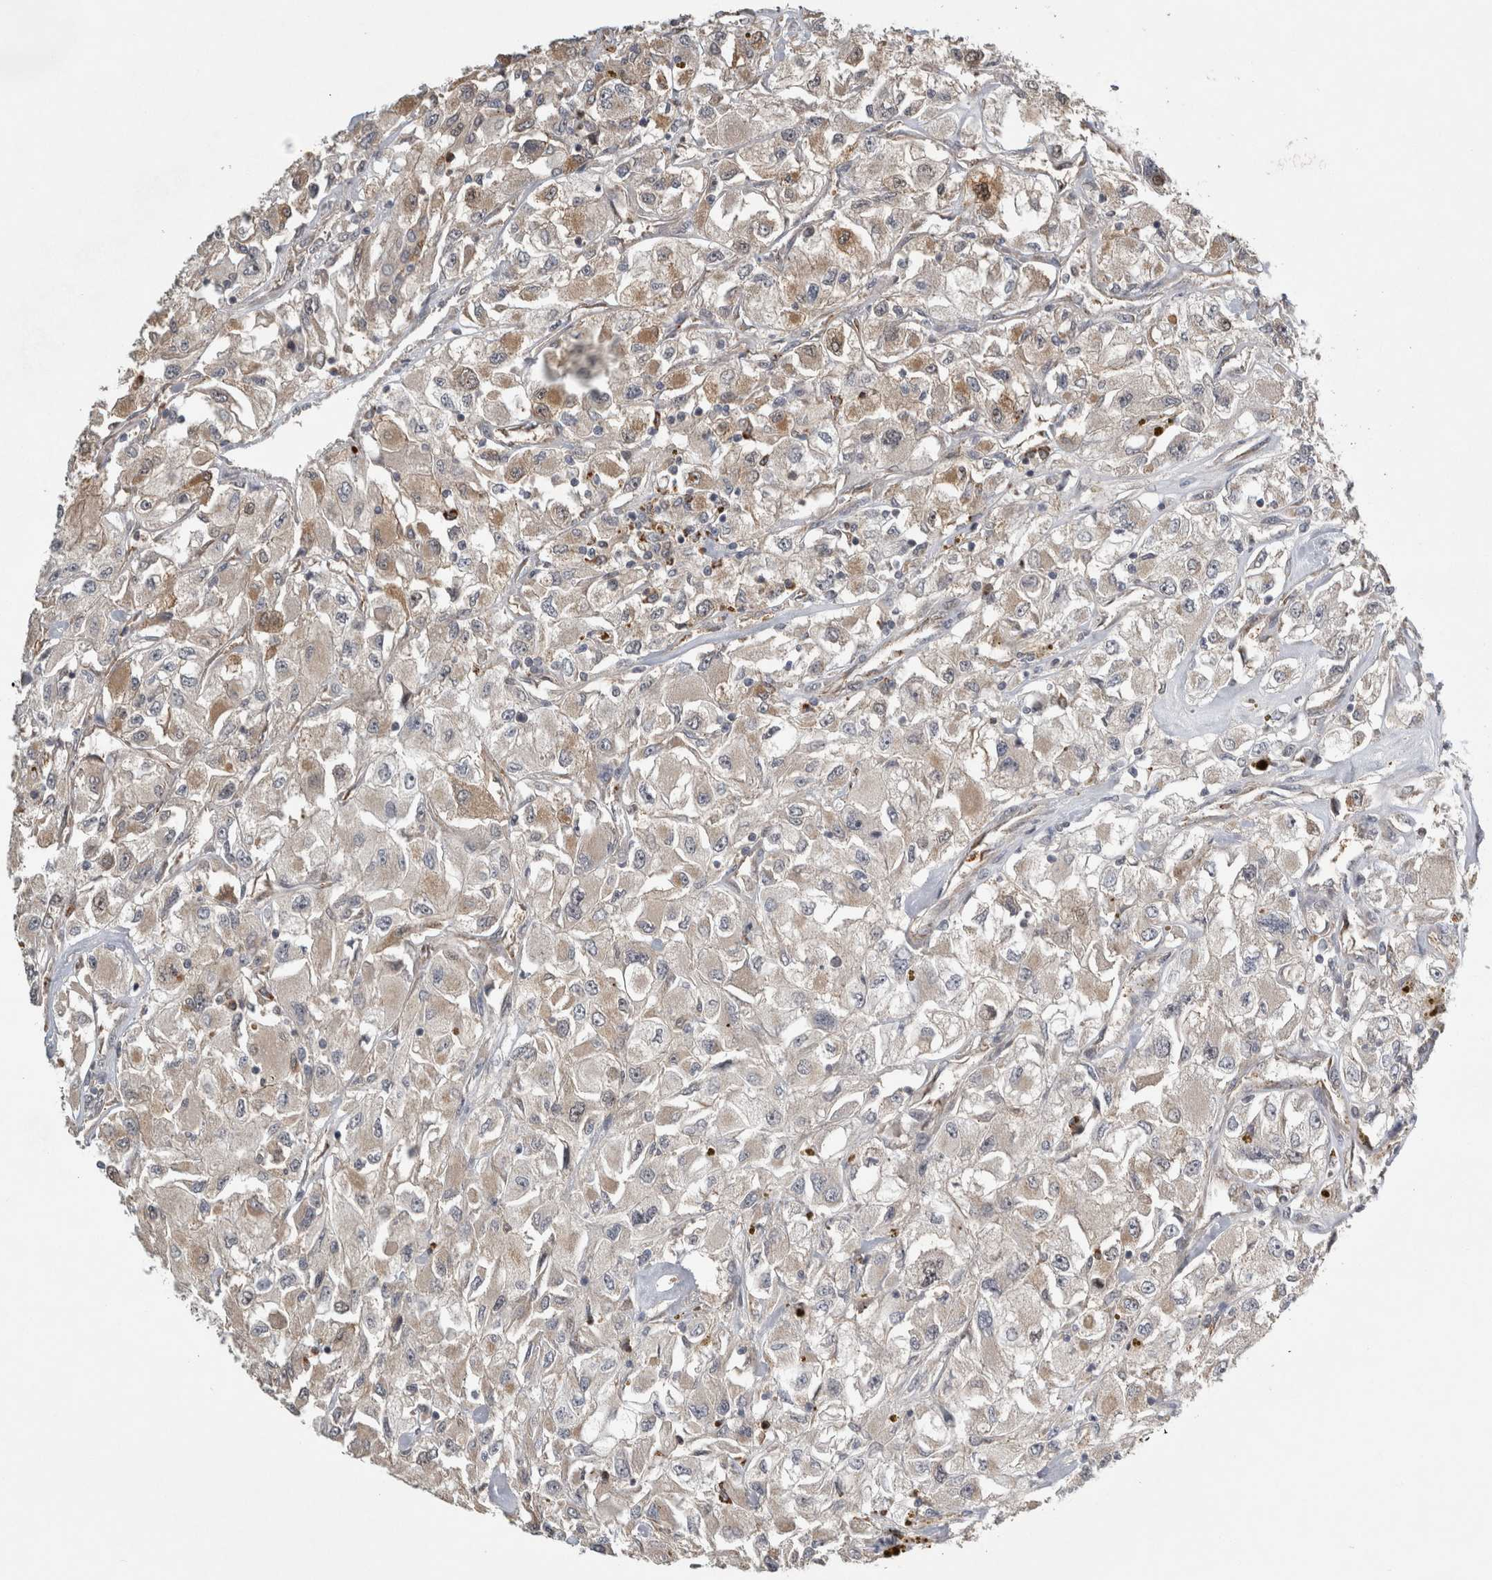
{"staining": {"intensity": "weak", "quantity": "25%-75%", "location": "cytoplasmic/membranous"}, "tissue": "renal cancer", "cell_type": "Tumor cells", "image_type": "cancer", "snomed": [{"axis": "morphology", "description": "Adenocarcinoma, NOS"}, {"axis": "topography", "description": "Kidney"}], "caption": "Renal adenocarcinoma stained with a protein marker displays weak staining in tumor cells.", "gene": "TRMT61B", "patient": {"sex": "female", "age": 52}}